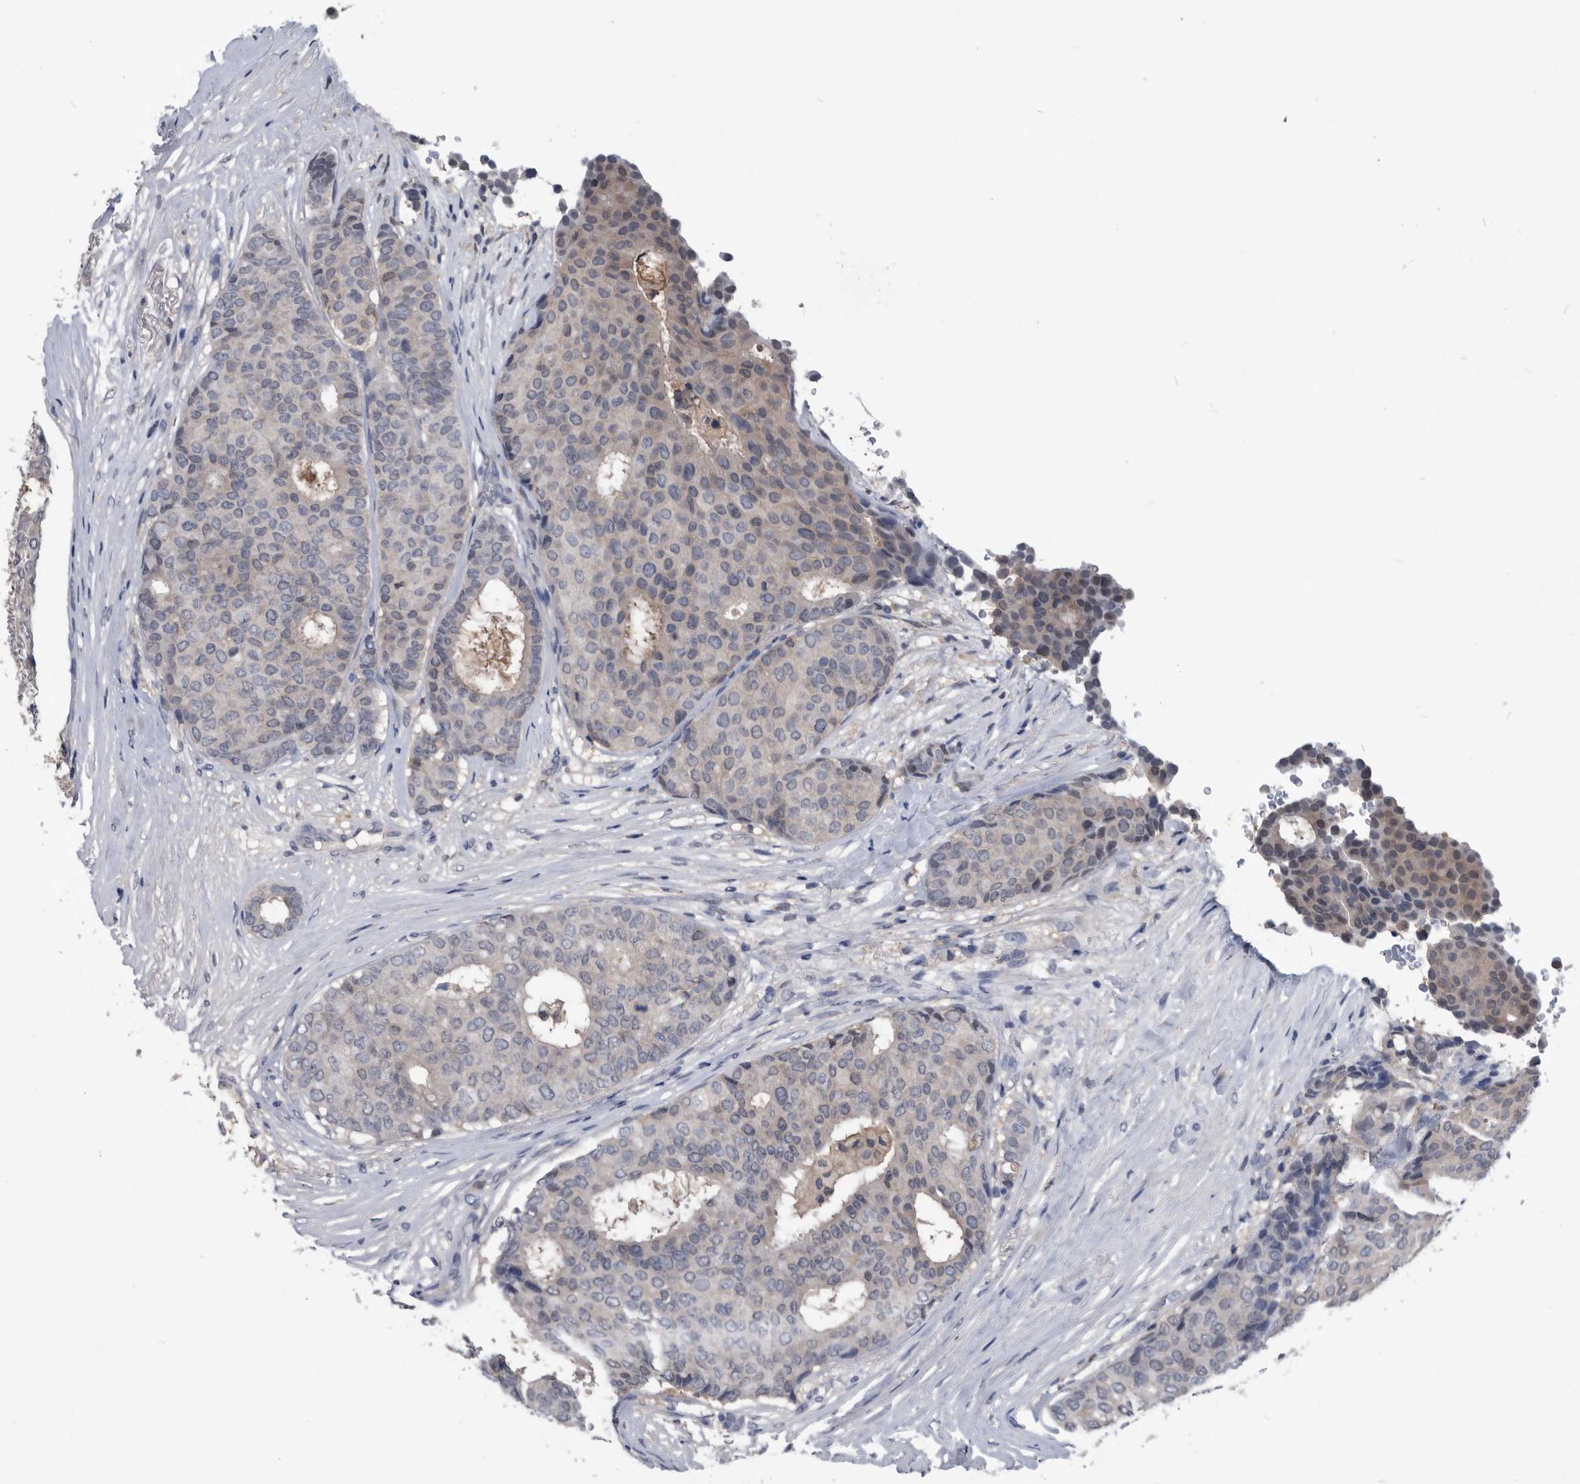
{"staining": {"intensity": "weak", "quantity": "<25%", "location": "cytoplasmic/membranous"}, "tissue": "breast cancer", "cell_type": "Tumor cells", "image_type": "cancer", "snomed": [{"axis": "morphology", "description": "Duct carcinoma"}, {"axis": "topography", "description": "Breast"}], "caption": "Immunohistochemistry (IHC) histopathology image of neoplastic tissue: human breast cancer (infiltrating ductal carcinoma) stained with DAB (3,3'-diaminobenzidine) demonstrates no significant protein positivity in tumor cells.", "gene": "PDXK", "patient": {"sex": "female", "age": 75}}